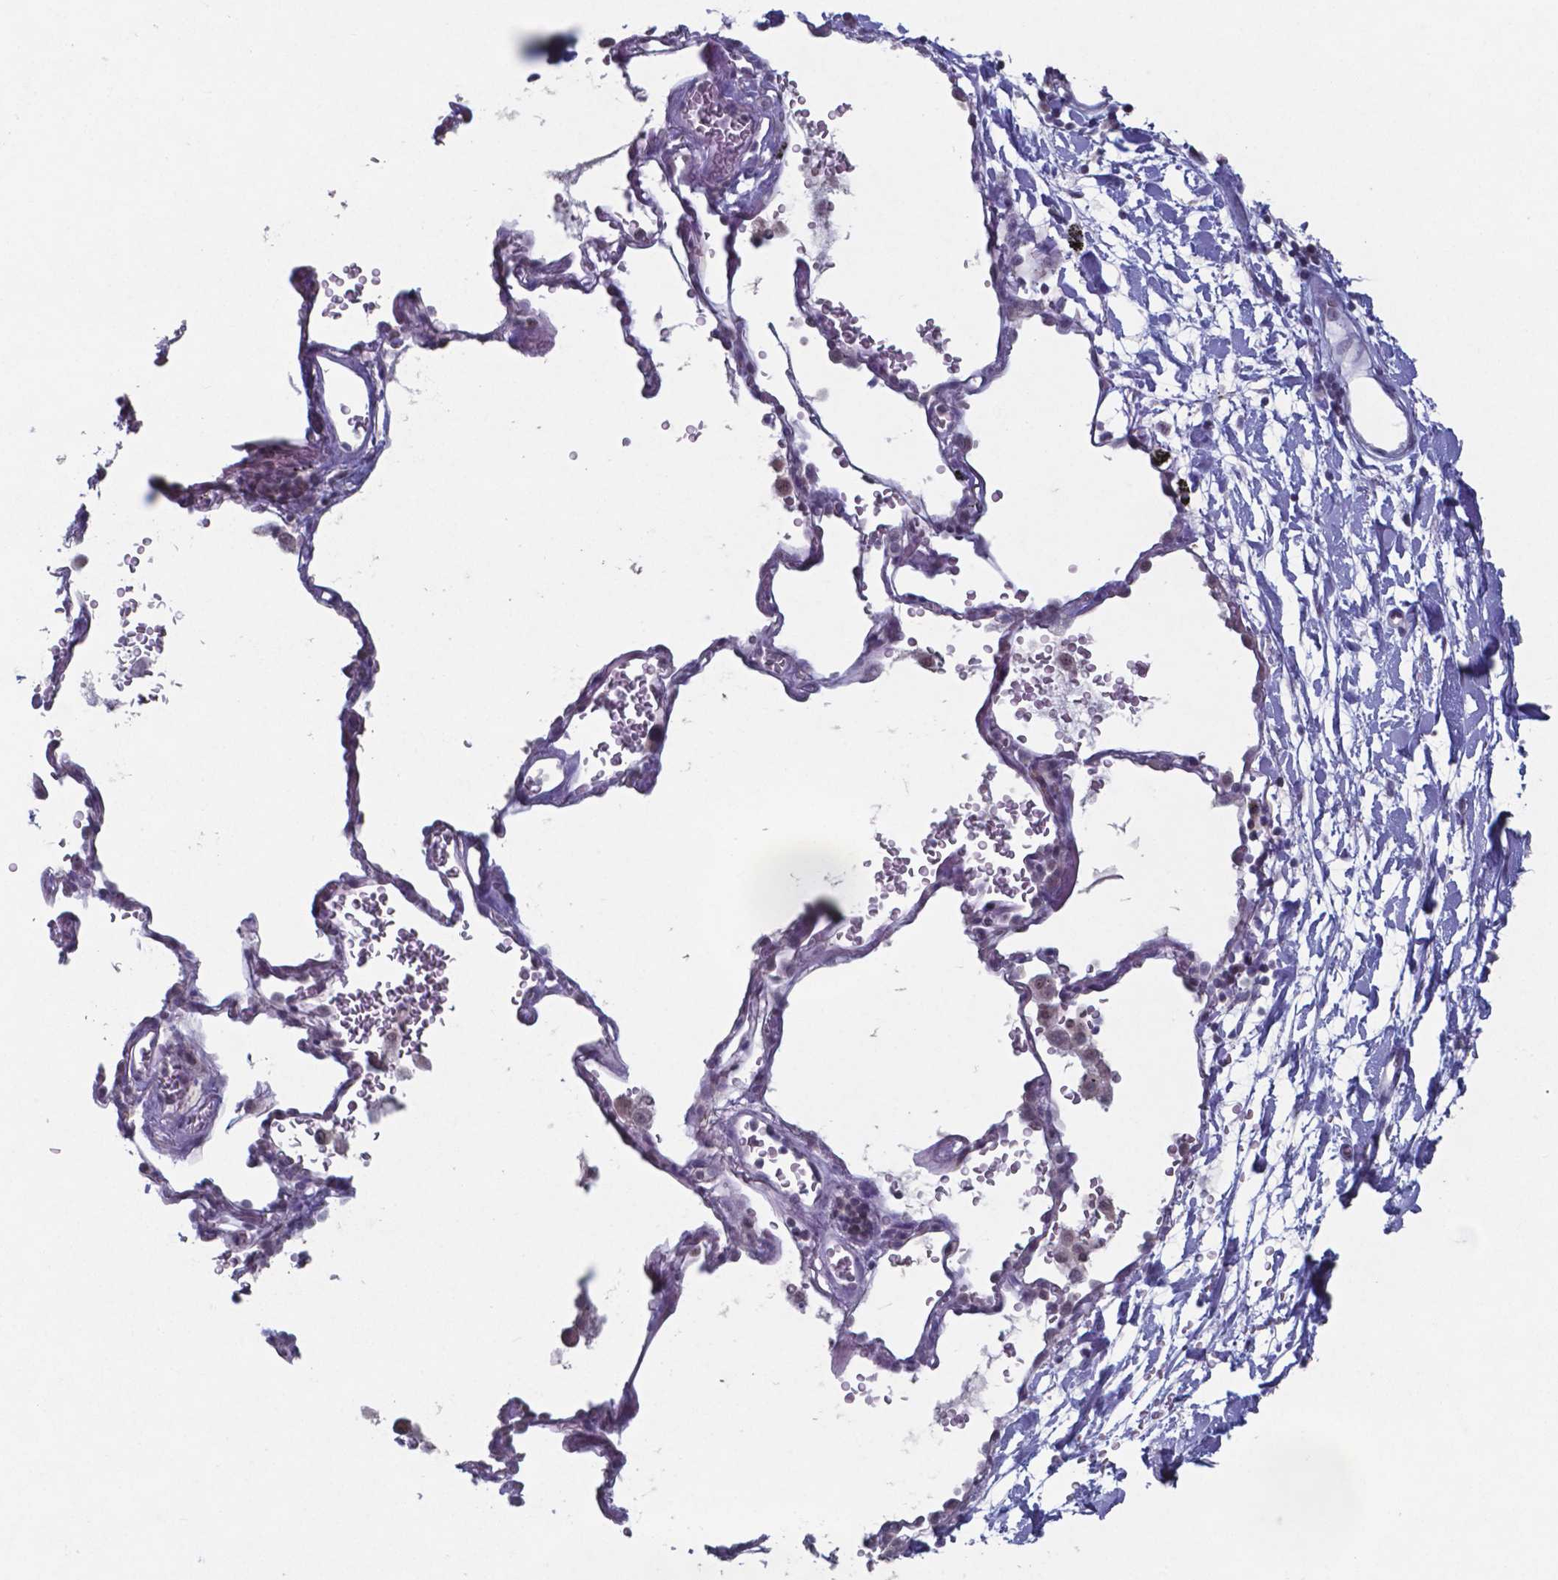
{"staining": {"intensity": "negative", "quantity": "none", "location": "none"}, "tissue": "adipose tissue", "cell_type": "Adipocytes", "image_type": "normal", "snomed": [{"axis": "morphology", "description": "Normal tissue, NOS"}, {"axis": "topography", "description": "Cartilage tissue"}, {"axis": "topography", "description": "Bronchus"}], "caption": "DAB immunohistochemical staining of benign human adipose tissue shows no significant staining in adipocytes.", "gene": "TDP2", "patient": {"sex": "male", "age": 58}}